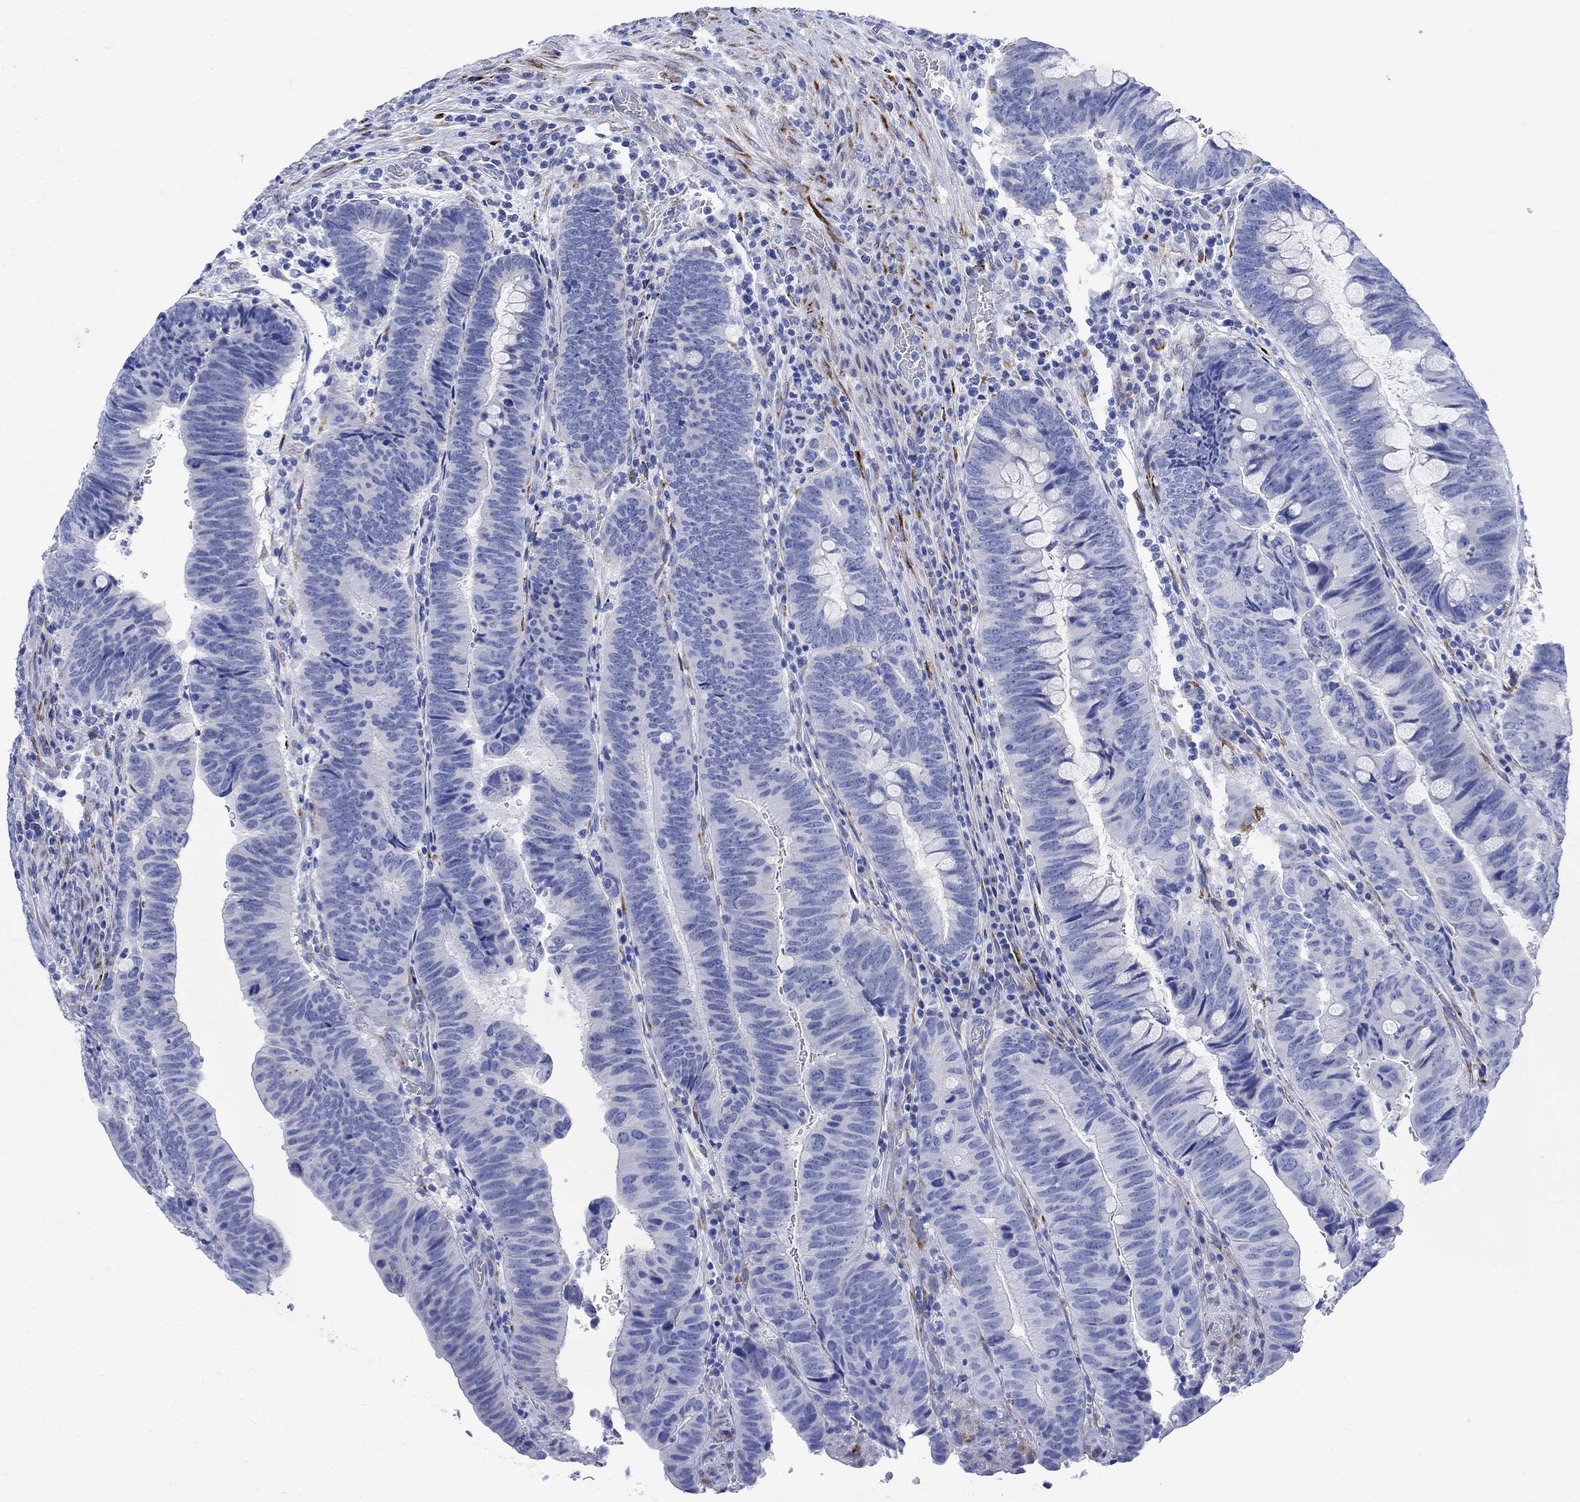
{"staining": {"intensity": "negative", "quantity": "none", "location": "none"}, "tissue": "colorectal cancer", "cell_type": "Tumor cells", "image_type": "cancer", "snomed": [{"axis": "morphology", "description": "Normal tissue, NOS"}, {"axis": "morphology", "description": "Adenocarcinoma, NOS"}, {"axis": "topography", "description": "Rectum"}], "caption": "This is a photomicrograph of IHC staining of adenocarcinoma (colorectal), which shows no positivity in tumor cells.", "gene": "MYL1", "patient": {"sex": "male", "age": 92}}